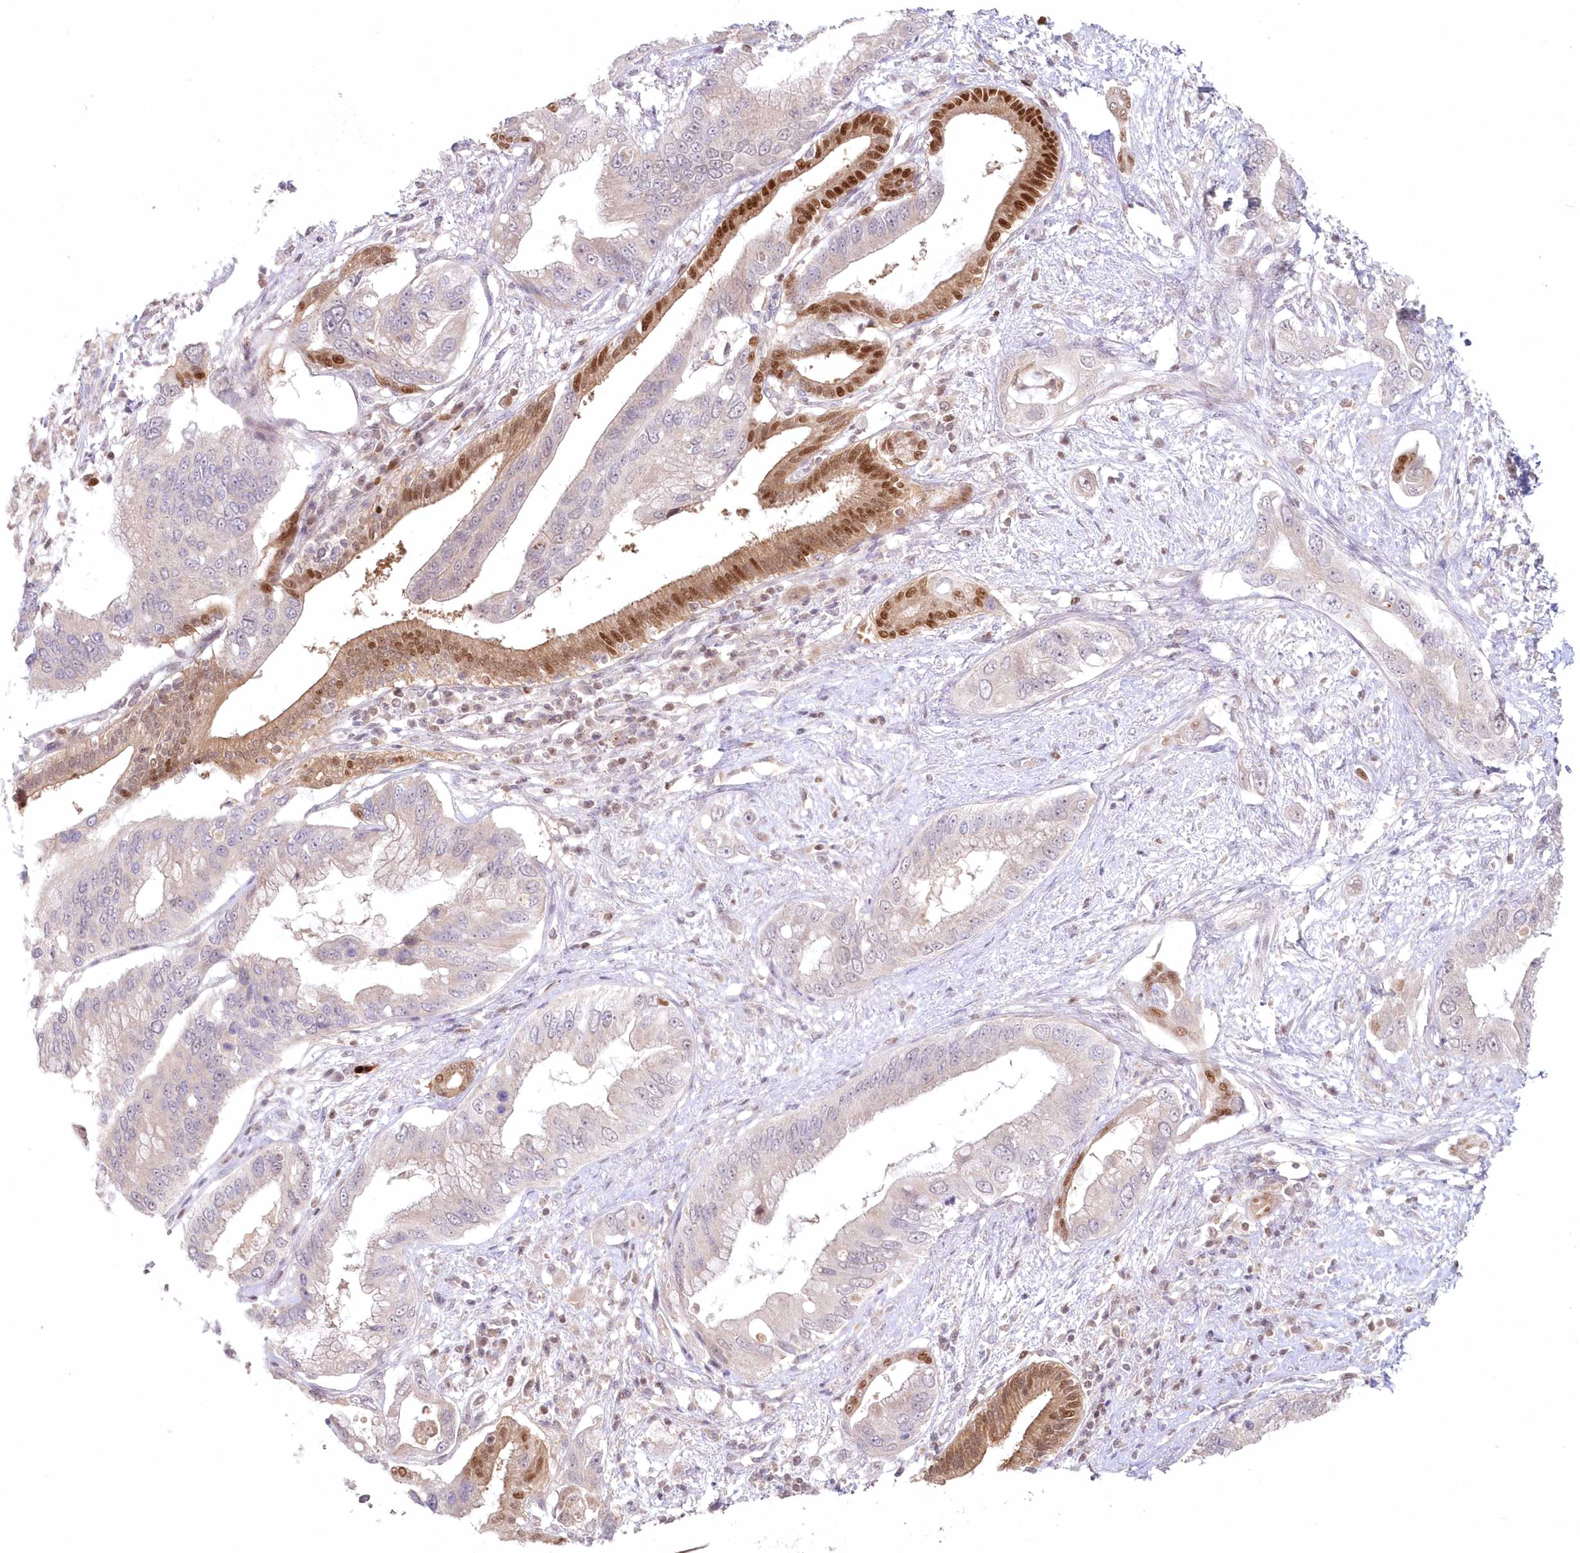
{"staining": {"intensity": "moderate", "quantity": "25%-75%", "location": "cytoplasmic/membranous"}, "tissue": "pancreatic cancer", "cell_type": "Tumor cells", "image_type": "cancer", "snomed": [{"axis": "morphology", "description": "Inflammation, NOS"}, {"axis": "morphology", "description": "Adenocarcinoma, NOS"}, {"axis": "topography", "description": "Pancreas"}], "caption": "Pancreatic cancer (adenocarcinoma) stained for a protein reveals moderate cytoplasmic/membranous positivity in tumor cells.", "gene": "ASCC1", "patient": {"sex": "female", "age": 56}}